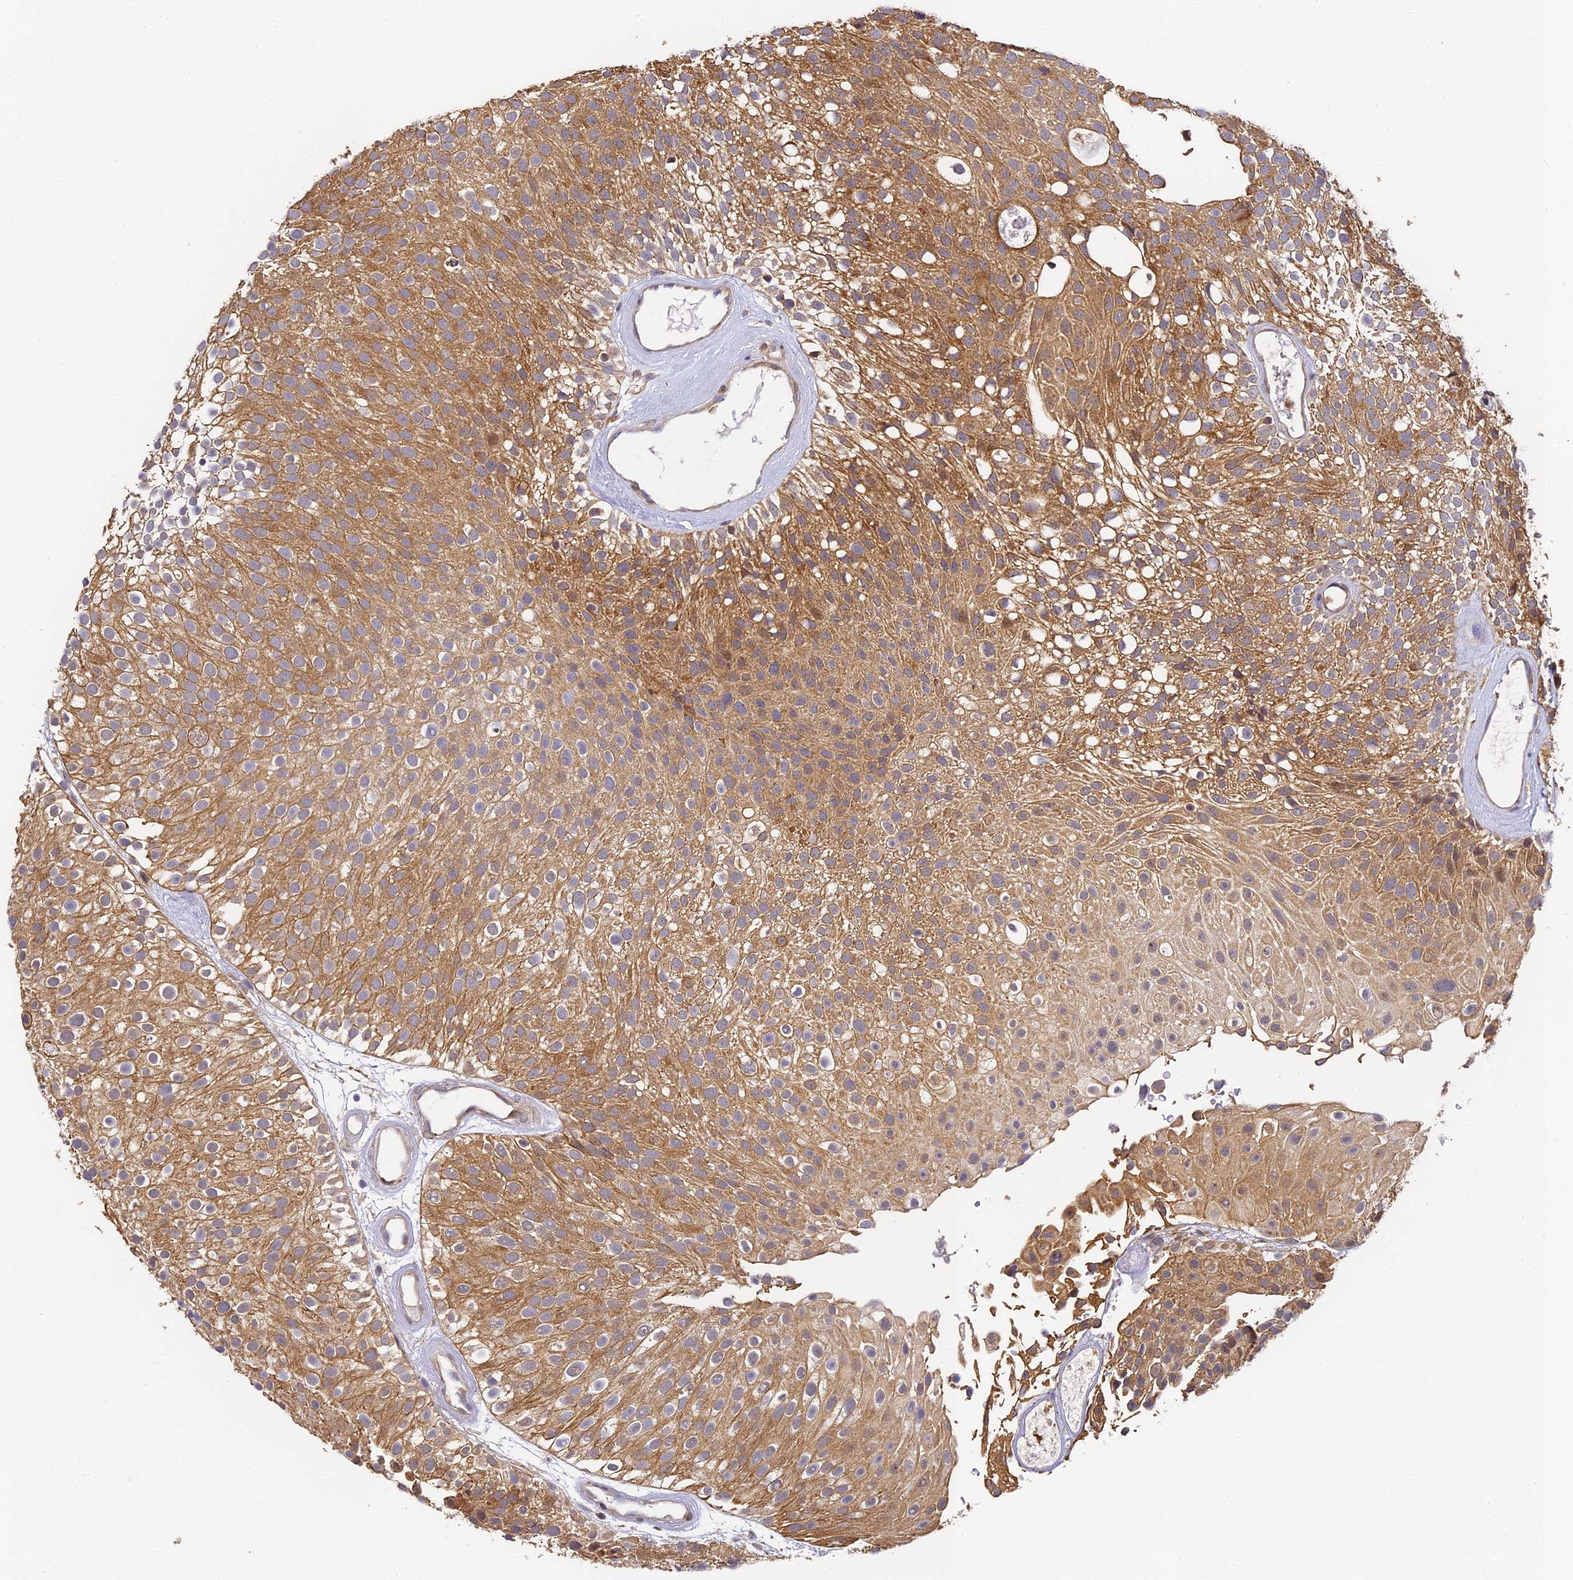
{"staining": {"intensity": "moderate", "quantity": ">75%", "location": "cytoplasmic/membranous"}, "tissue": "urothelial cancer", "cell_type": "Tumor cells", "image_type": "cancer", "snomed": [{"axis": "morphology", "description": "Urothelial carcinoma, Low grade"}, {"axis": "topography", "description": "Urinary bladder"}], "caption": "Immunohistochemical staining of human urothelial cancer reveals medium levels of moderate cytoplasmic/membranous protein positivity in about >75% of tumor cells. (DAB (3,3'-diaminobenzidine) IHC with brightfield microscopy, high magnification).", "gene": "ZNF443", "patient": {"sex": "male", "age": 78}}